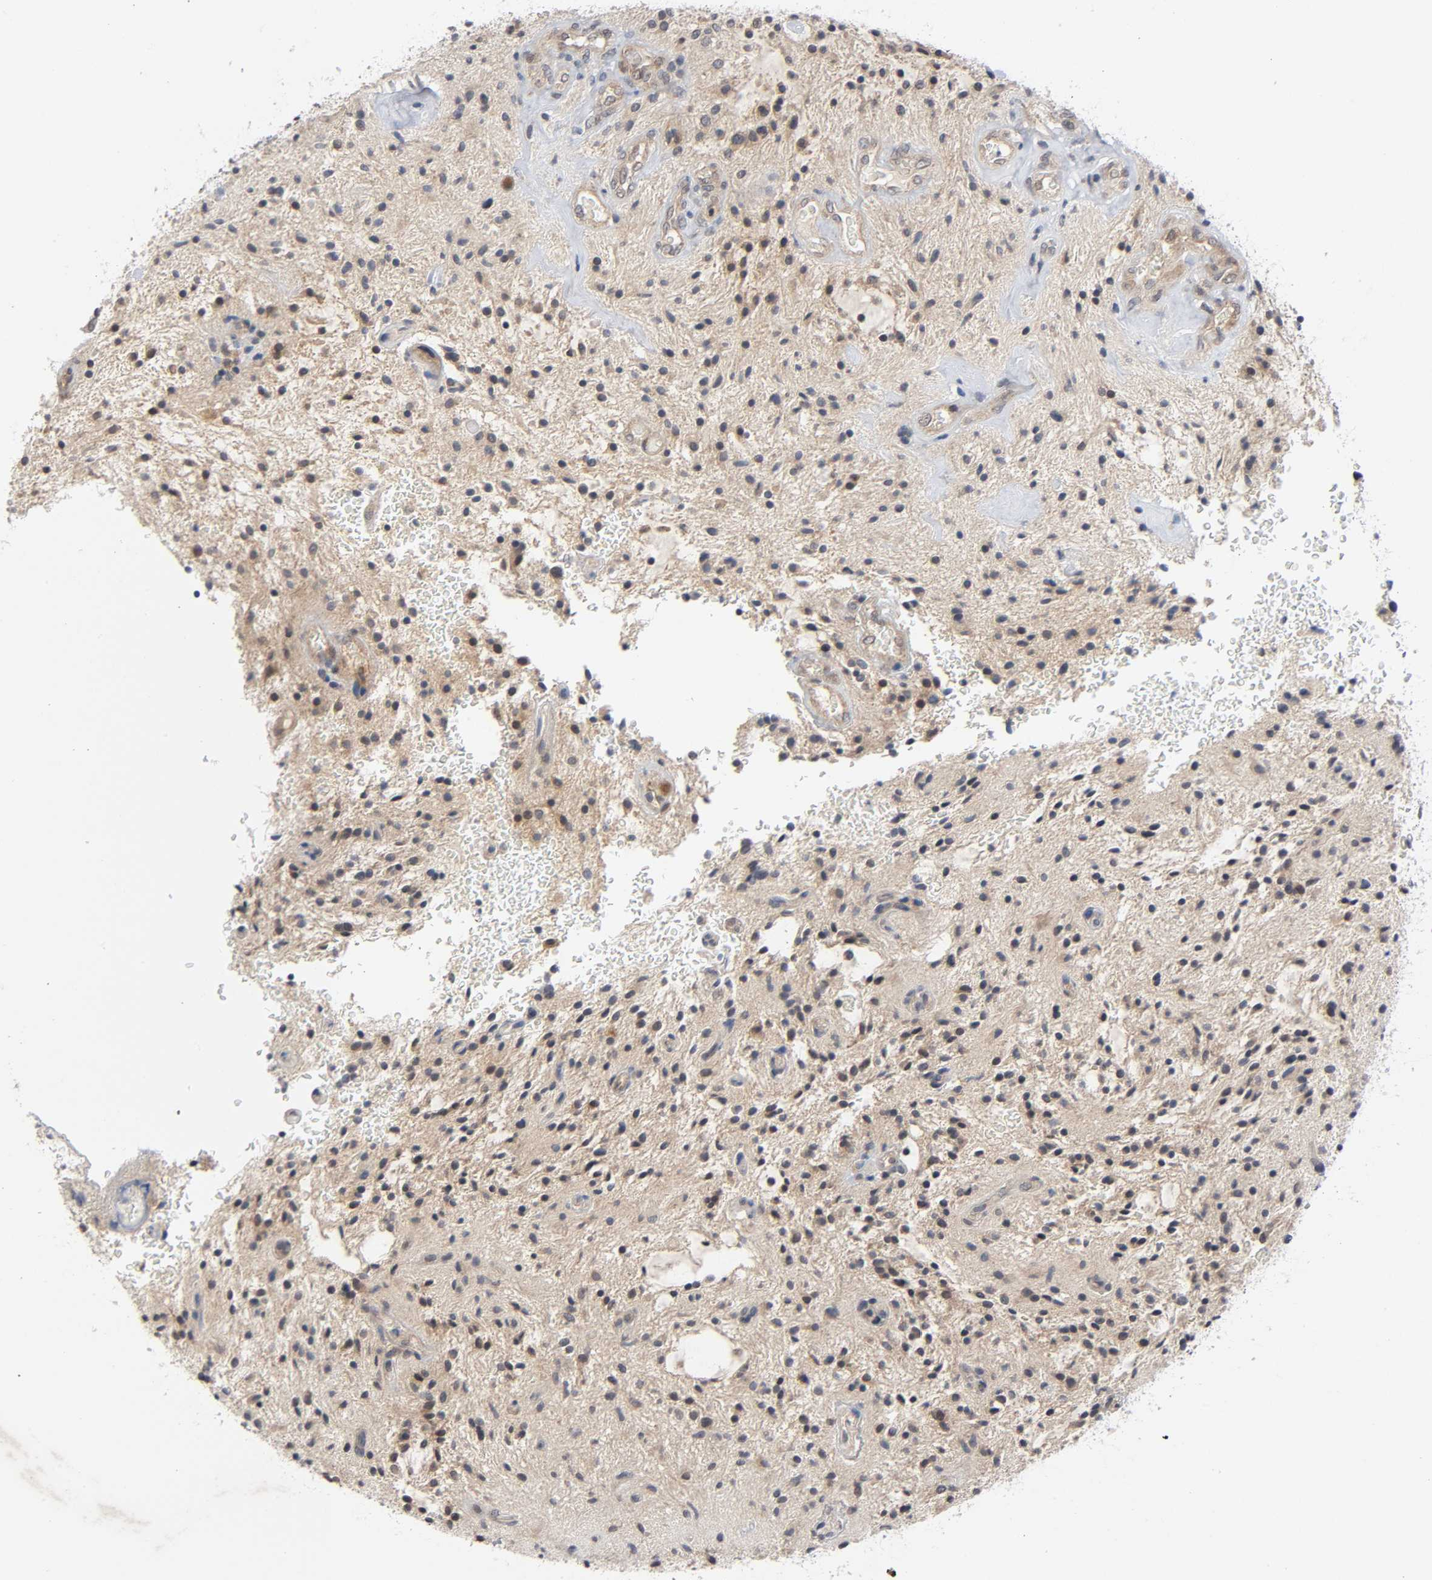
{"staining": {"intensity": "weak", "quantity": ">75%", "location": "cytoplasmic/membranous"}, "tissue": "glioma", "cell_type": "Tumor cells", "image_type": "cancer", "snomed": [{"axis": "morphology", "description": "Glioma, malignant, NOS"}, {"axis": "topography", "description": "Cerebellum"}], "caption": "Glioma (malignant) stained with DAB (3,3'-diaminobenzidine) IHC displays low levels of weak cytoplasmic/membranous staining in about >75% of tumor cells. The staining was performed using DAB, with brown indicating positive protein expression. Nuclei are stained blue with hematoxylin.", "gene": "MAPK8", "patient": {"sex": "female", "age": 10}}